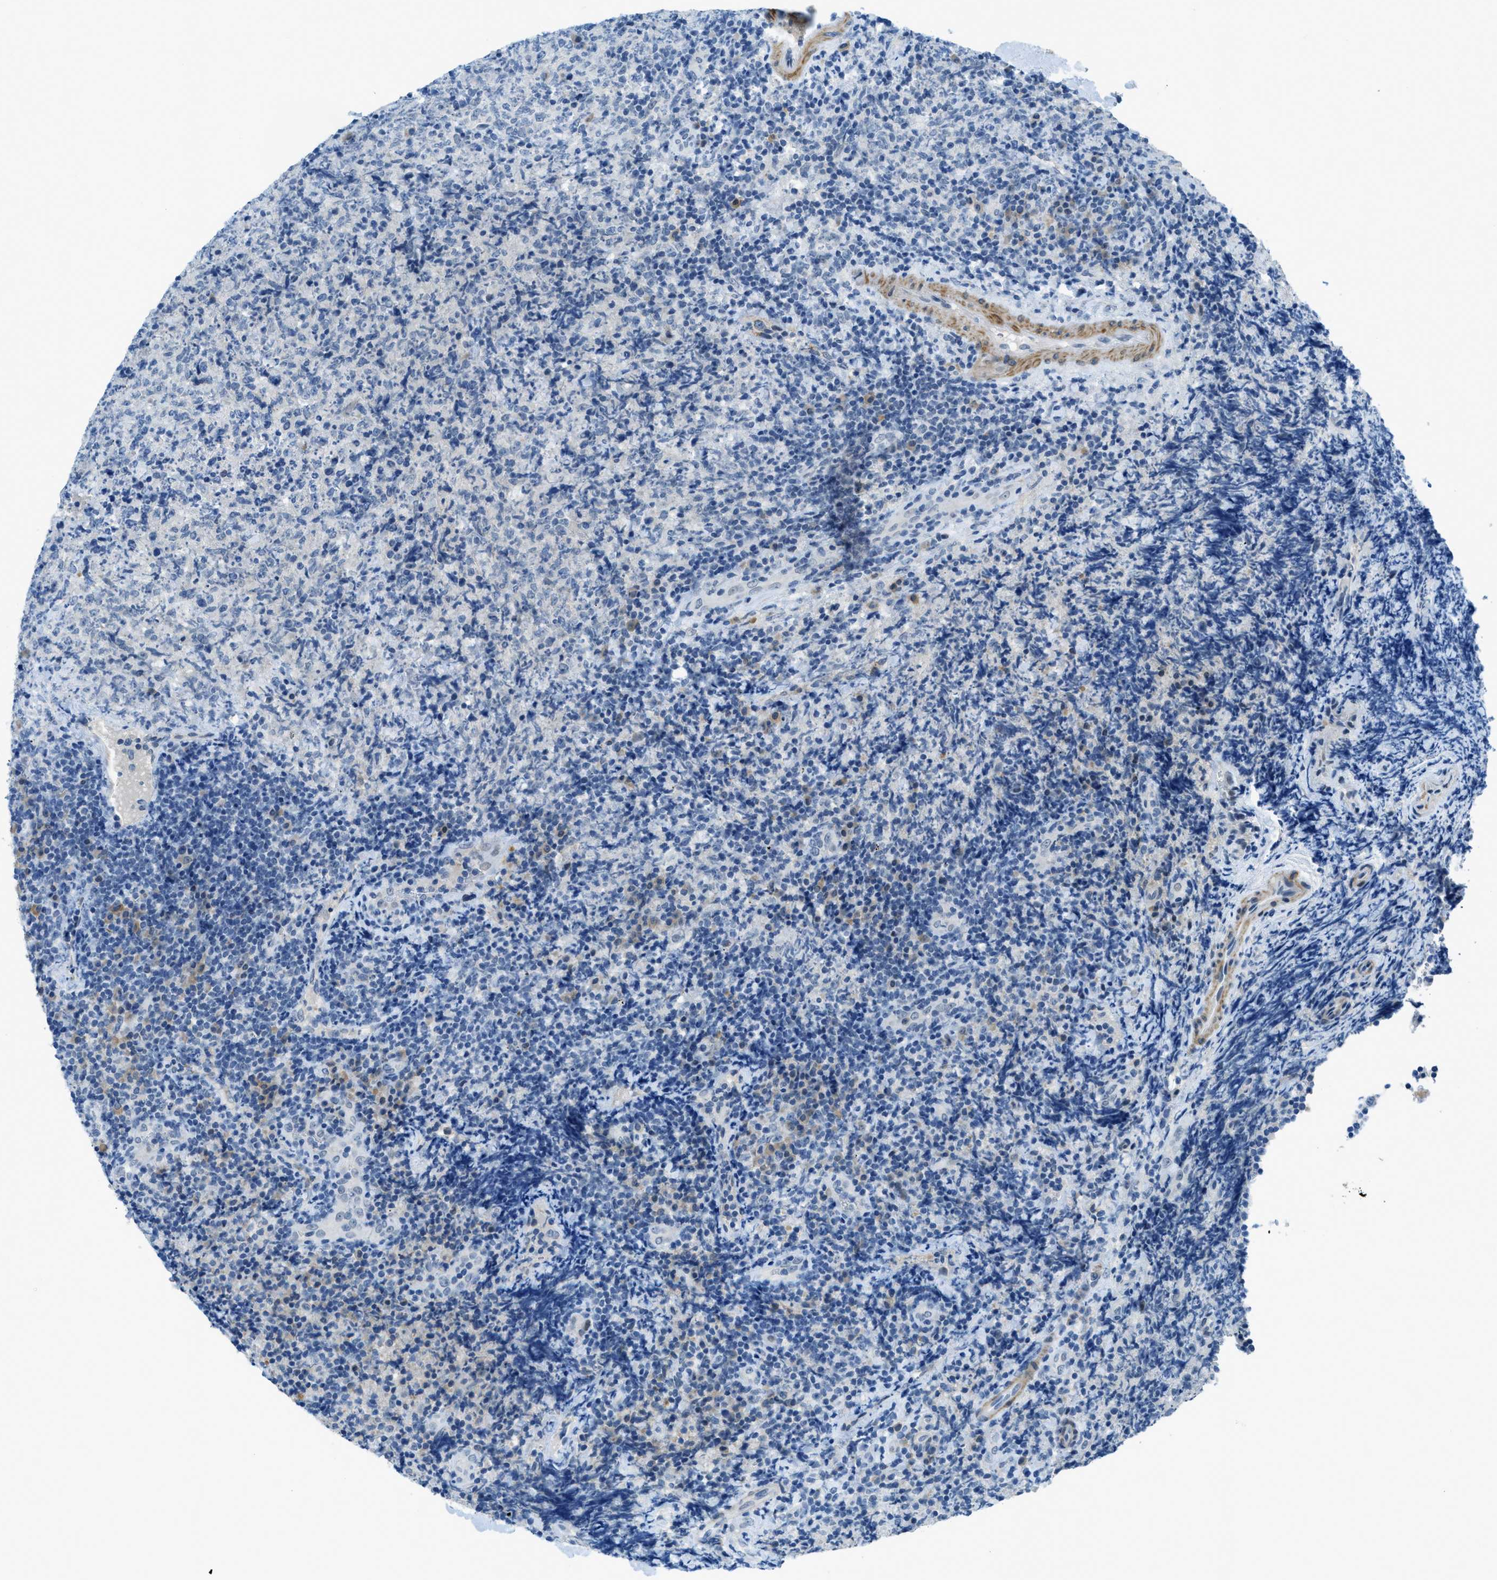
{"staining": {"intensity": "negative", "quantity": "none", "location": "none"}, "tissue": "lymphoma", "cell_type": "Tumor cells", "image_type": "cancer", "snomed": [{"axis": "morphology", "description": "Malignant lymphoma, non-Hodgkin's type, High grade"}, {"axis": "topography", "description": "Tonsil"}], "caption": "Lymphoma was stained to show a protein in brown. There is no significant expression in tumor cells.", "gene": "KLHL8", "patient": {"sex": "female", "age": 36}}